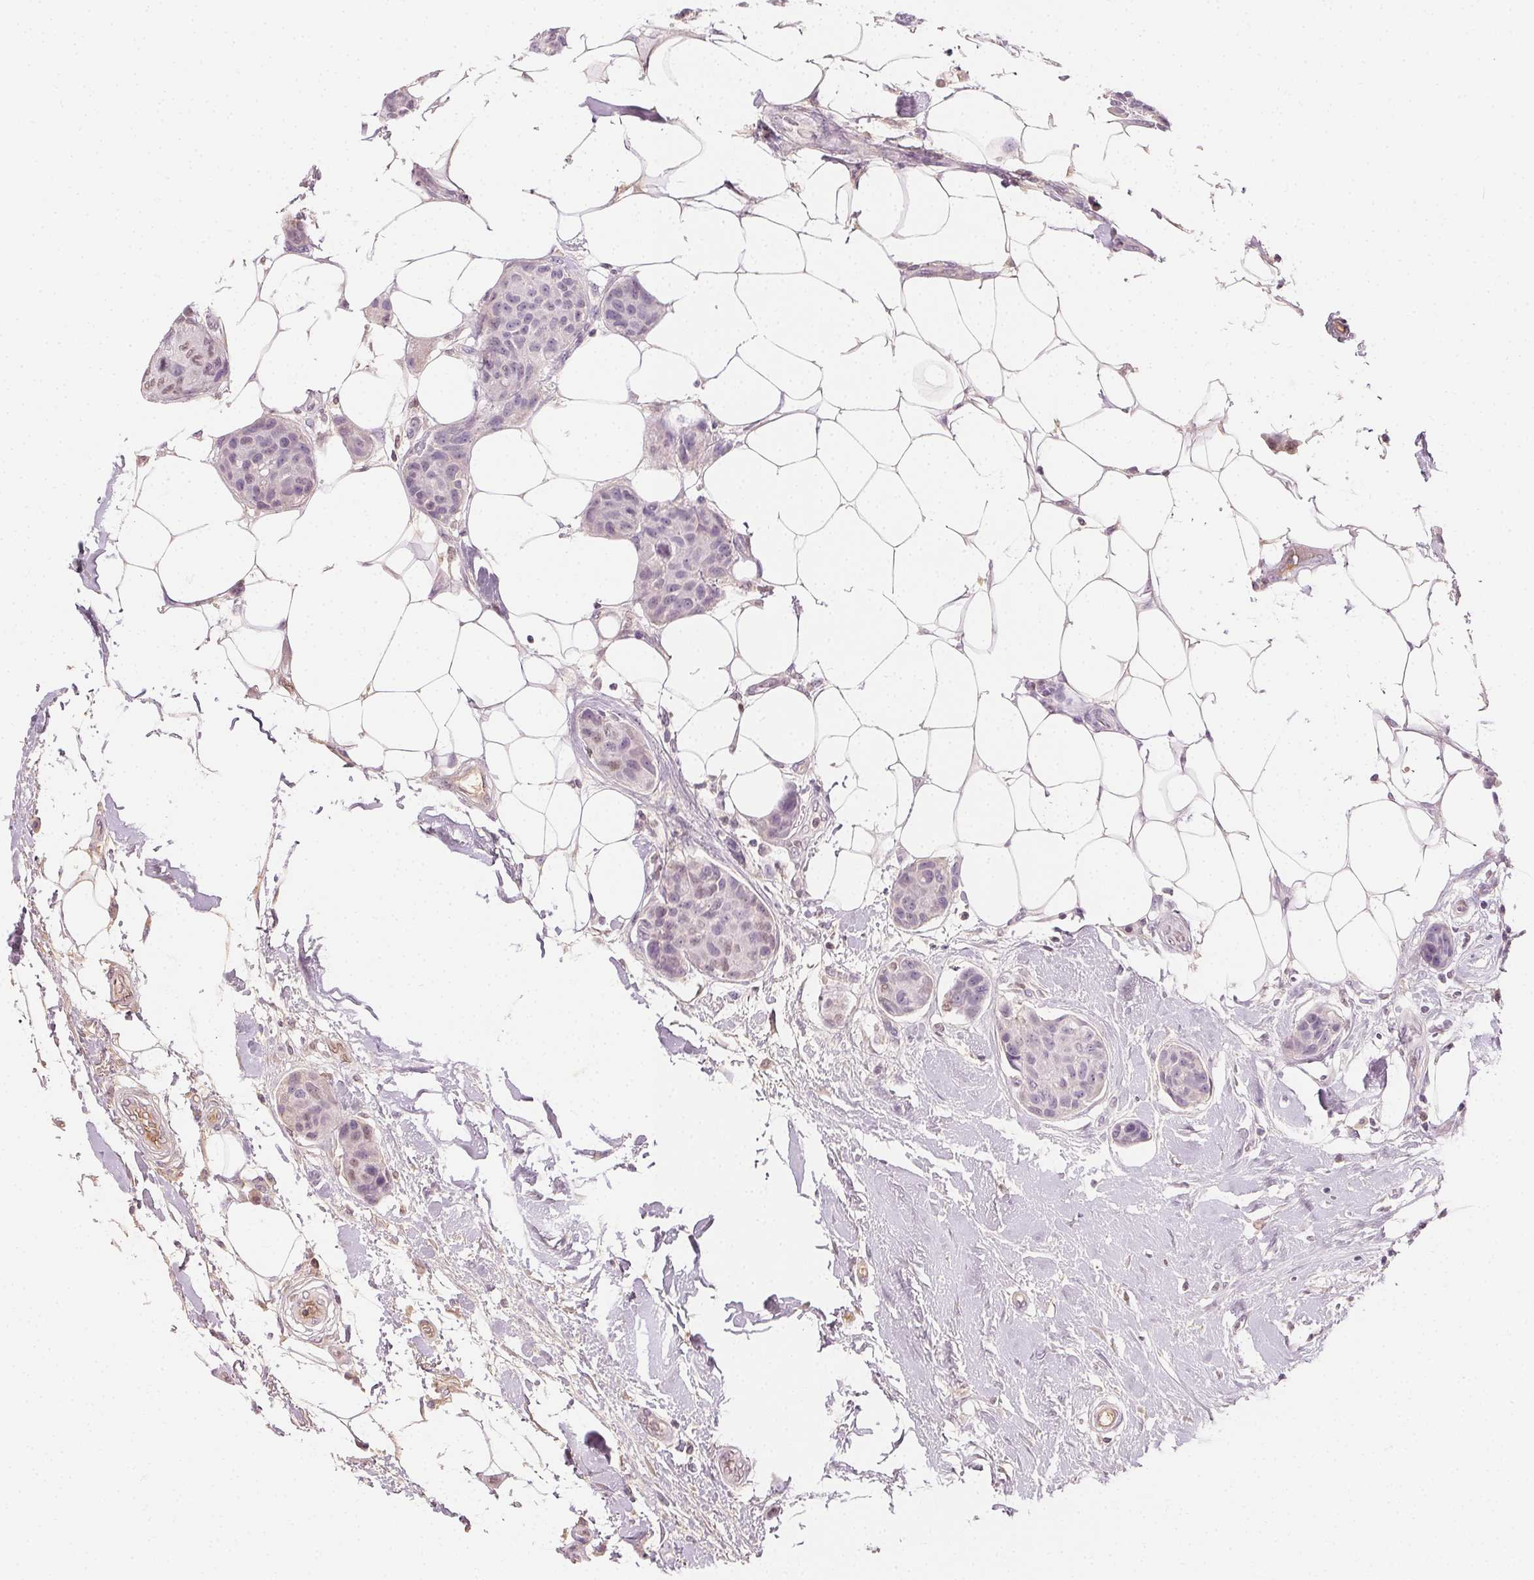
{"staining": {"intensity": "negative", "quantity": "none", "location": "none"}, "tissue": "breast cancer", "cell_type": "Tumor cells", "image_type": "cancer", "snomed": [{"axis": "morphology", "description": "Duct carcinoma"}, {"axis": "topography", "description": "Breast"}, {"axis": "topography", "description": "Lymph node"}], "caption": "Tumor cells show no significant protein expression in breast cancer.", "gene": "AFM", "patient": {"sex": "female", "age": 80}}